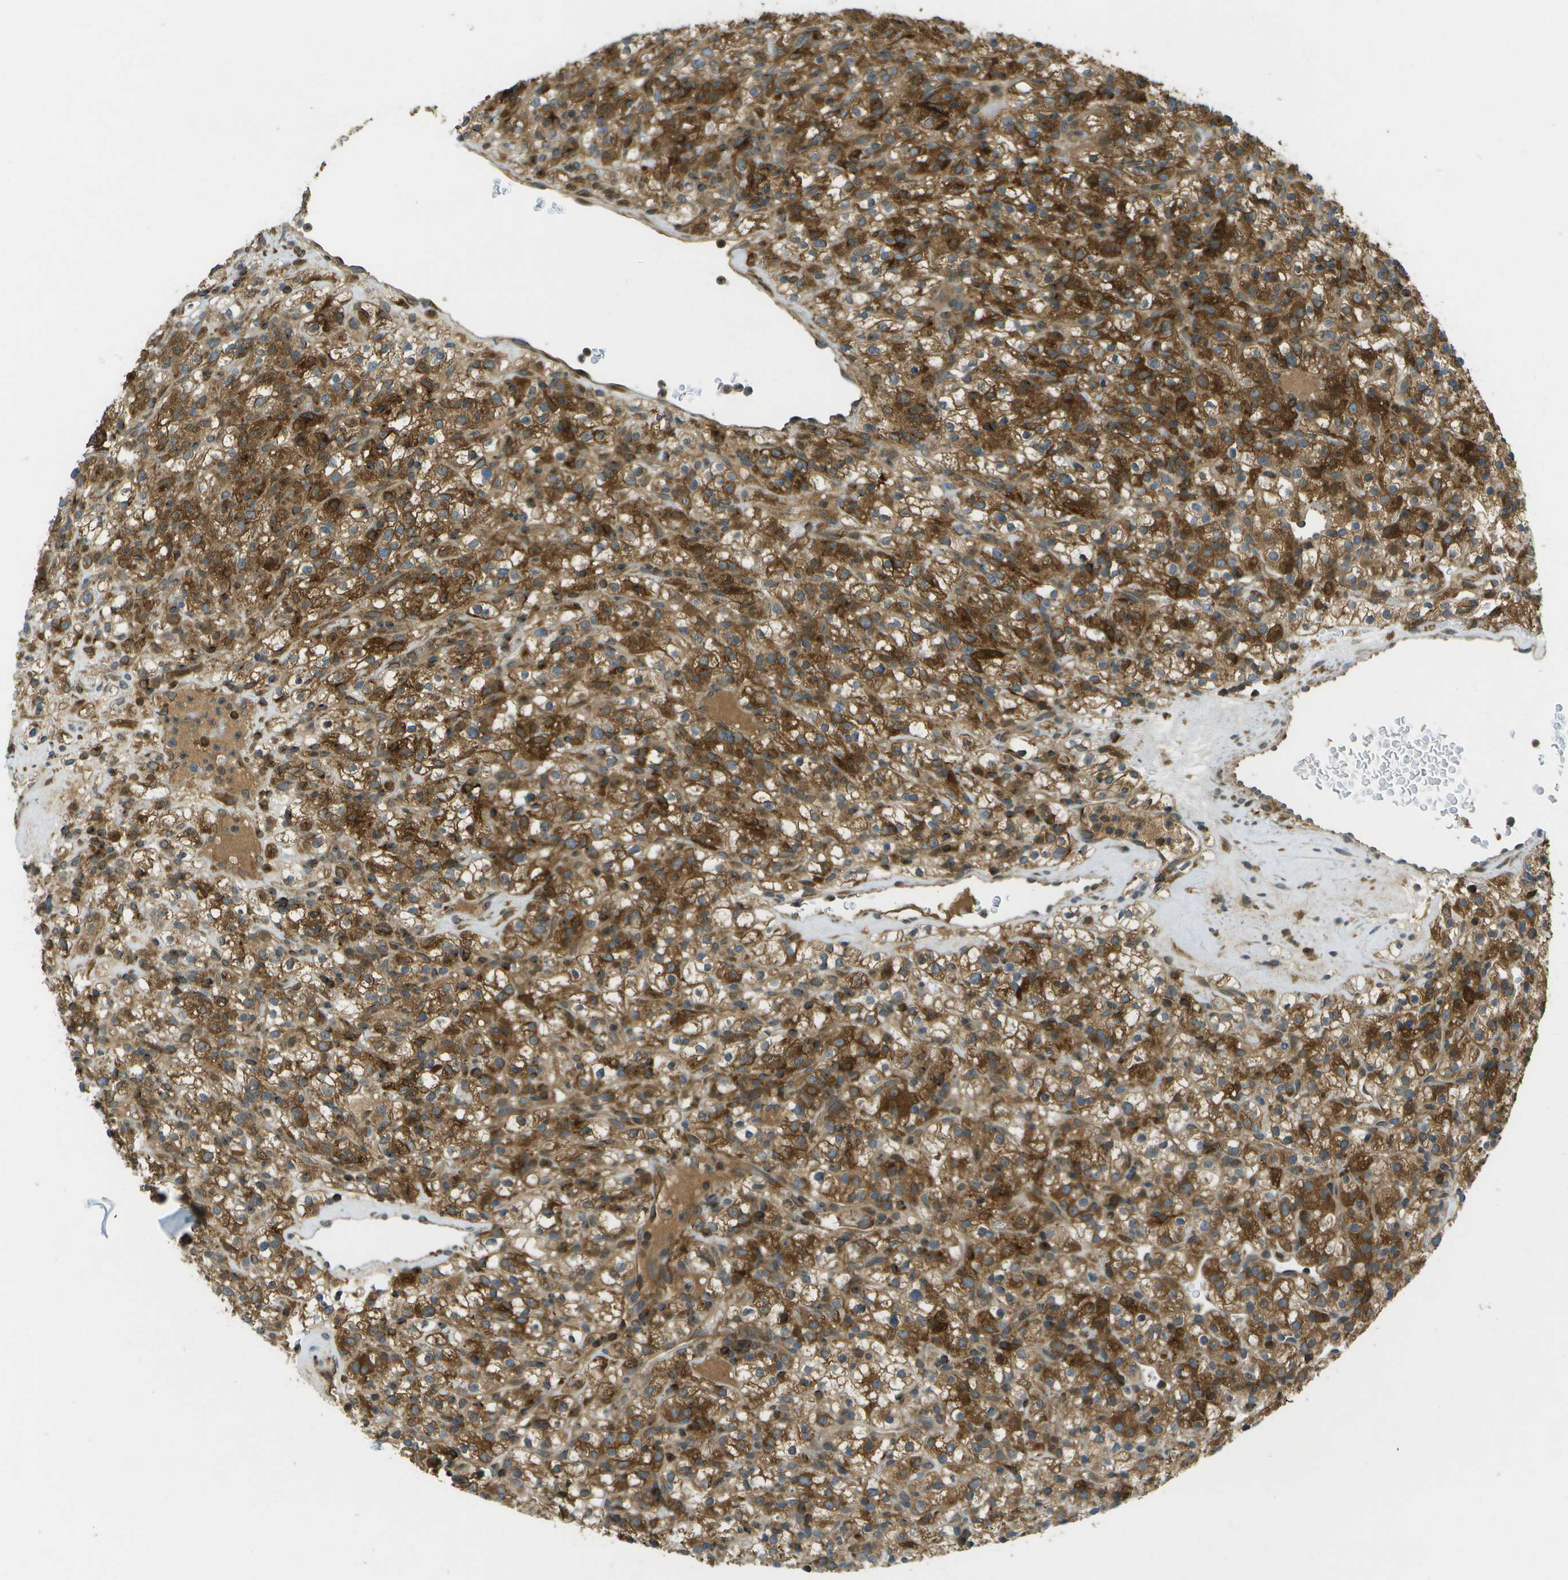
{"staining": {"intensity": "strong", "quantity": "25%-75%", "location": "cytoplasmic/membranous"}, "tissue": "renal cancer", "cell_type": "Tumor cells", "image_type": "cancer", "snomed": [{"axis": "morphology", "description": "Normal tissue, NOS"}, {"axis": "morphology", "description": "Adenocarcinoma, NOS"}, {"axis": "topography", "description": "Kidney"}], "caption": "A brown stain shows strong cytoplasmic/membranous expression of a protein in human adenocarcinoma (renal) tumor cells.", "gene": "TMTC1", "patient": {"sex": "female", "age": 72}}